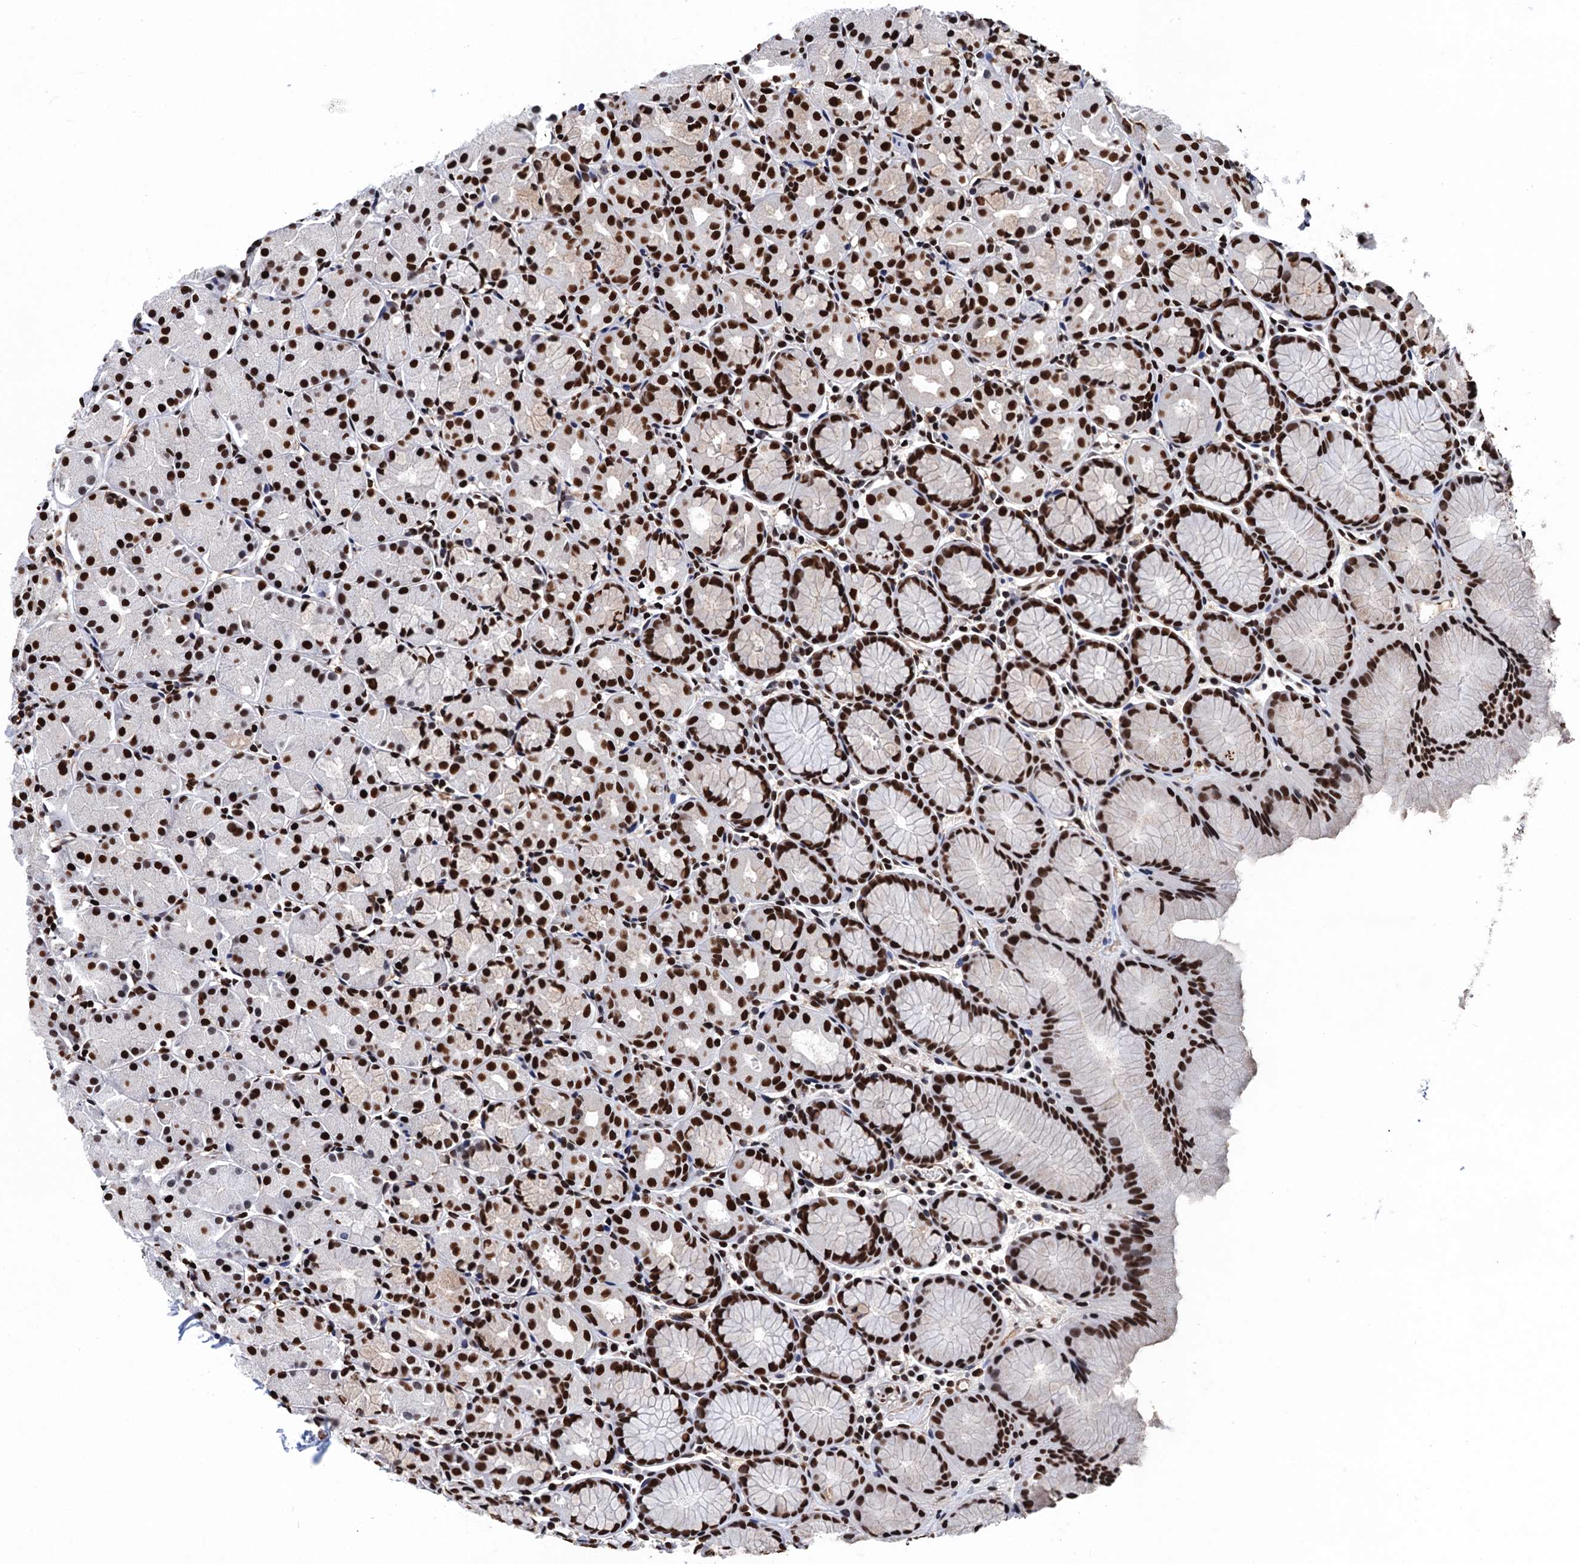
{"staining": {"intensity": "strong", "quantity": ">75%", "location": "nuclear"}, "tissue": "stomach", "cell_type": "Glandular cells", "image_type": "normal", "snomed": [{"axis": "morphology", "description": "Normal tissue, NOS"}, {"axis": "topography", "description": "Stomach, upper"}], "caption": "The immunohistochemical stain shows strong nuclear positivity in glandular cells of unremarkable stomach.", "gene": "UBA2", "patient": {"sex": "male", "age": 47}}